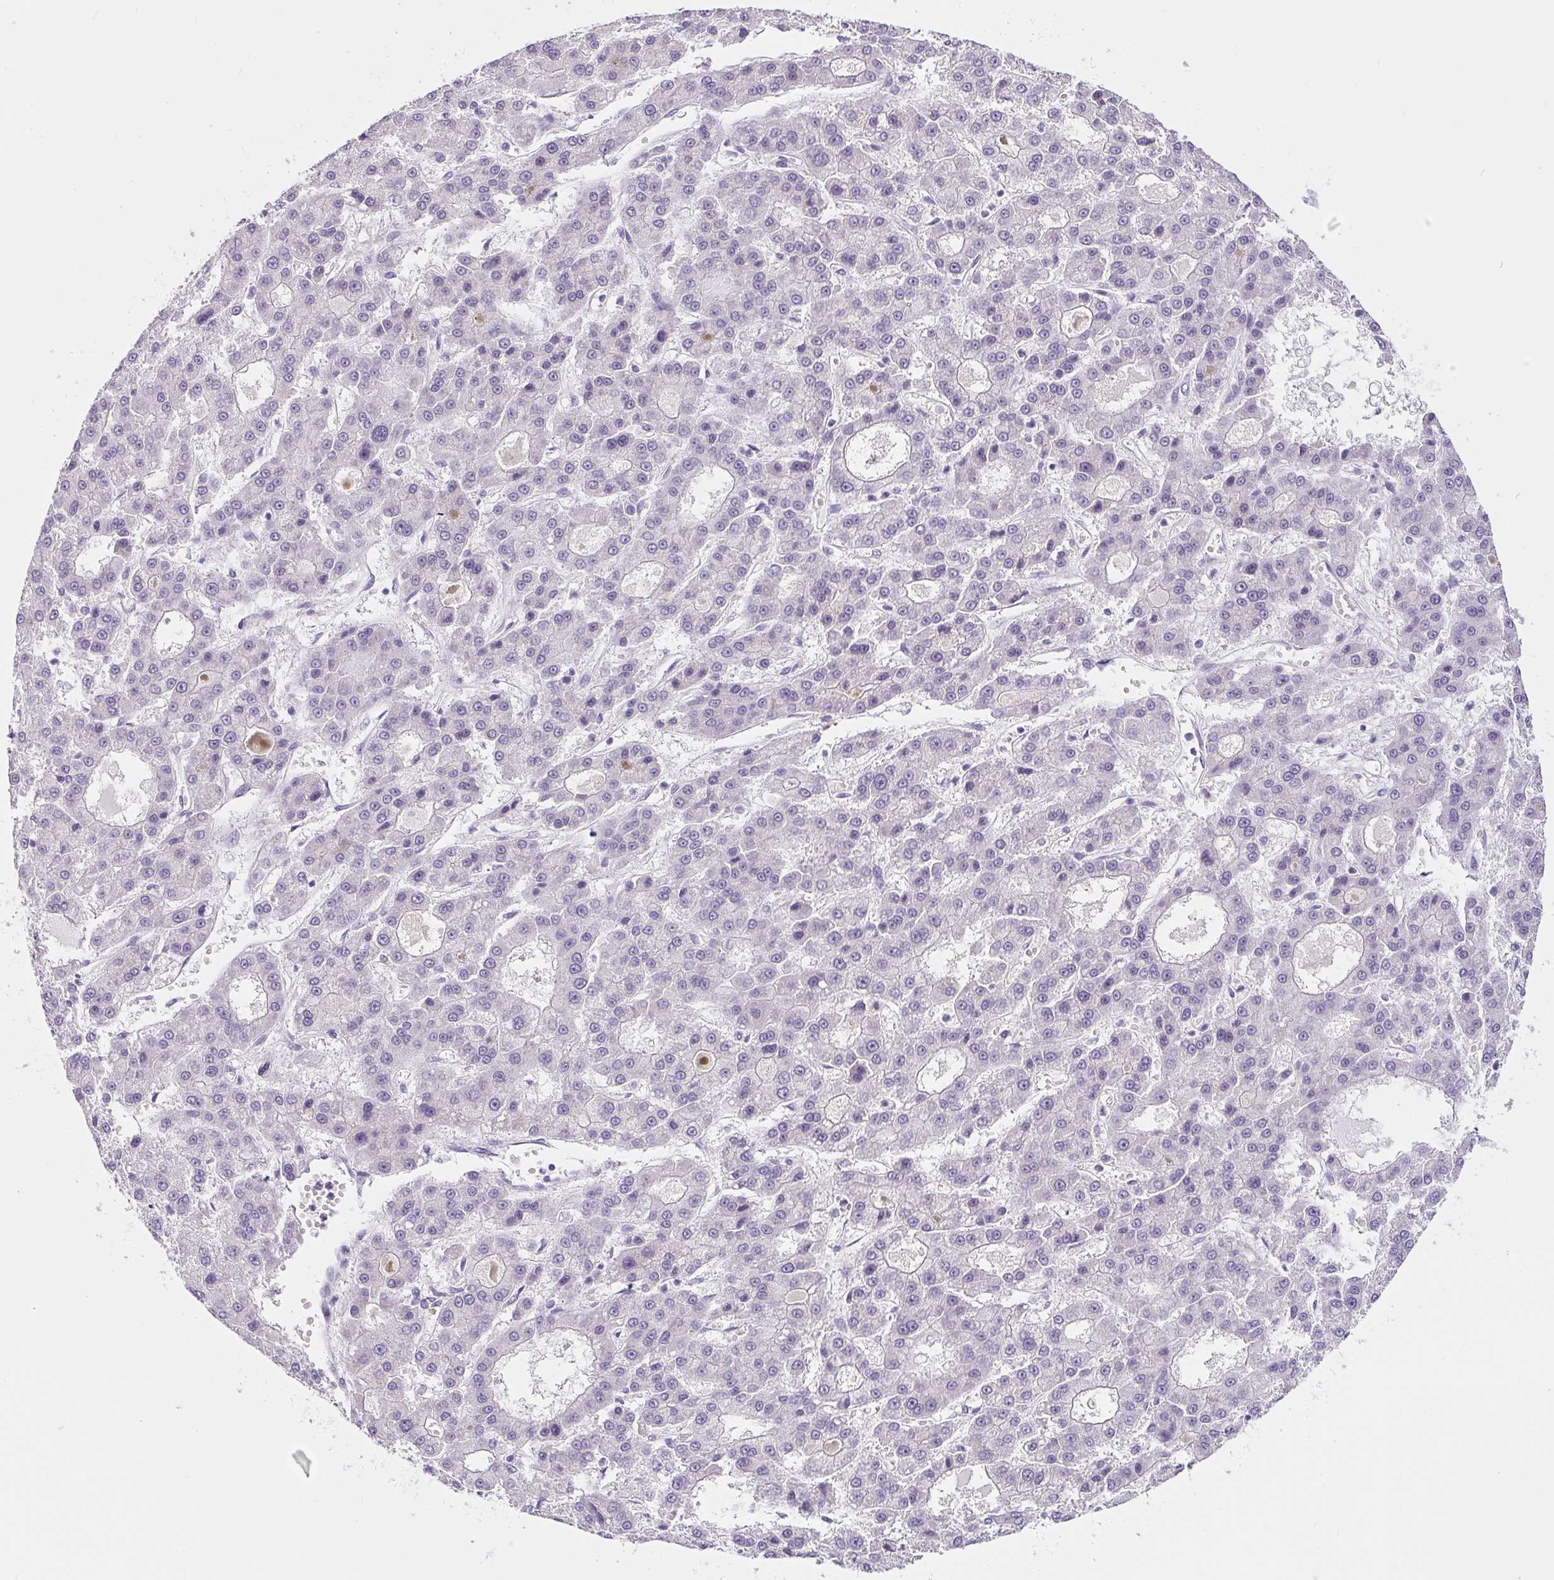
{"staining": {"intensity": "negative", "quantity": "none", "location": "none"}, "tissue": "liver cancer", "cell_type": "Tumor cells", "image_type": "cancer", "snomed": [{"axis": "morphology", "description": "Carcinoma, Hepatocellular, NOS"}, {"axis": "topography", "description": "Liver"}], "caption": "DAB immunohistochemical staining of human liver cancer (hepatocellular carcinoma) reveals no significant expression in tumor cells.", "gene": "PWWP3B", "patient": {"sex": "male", "age": 70}}